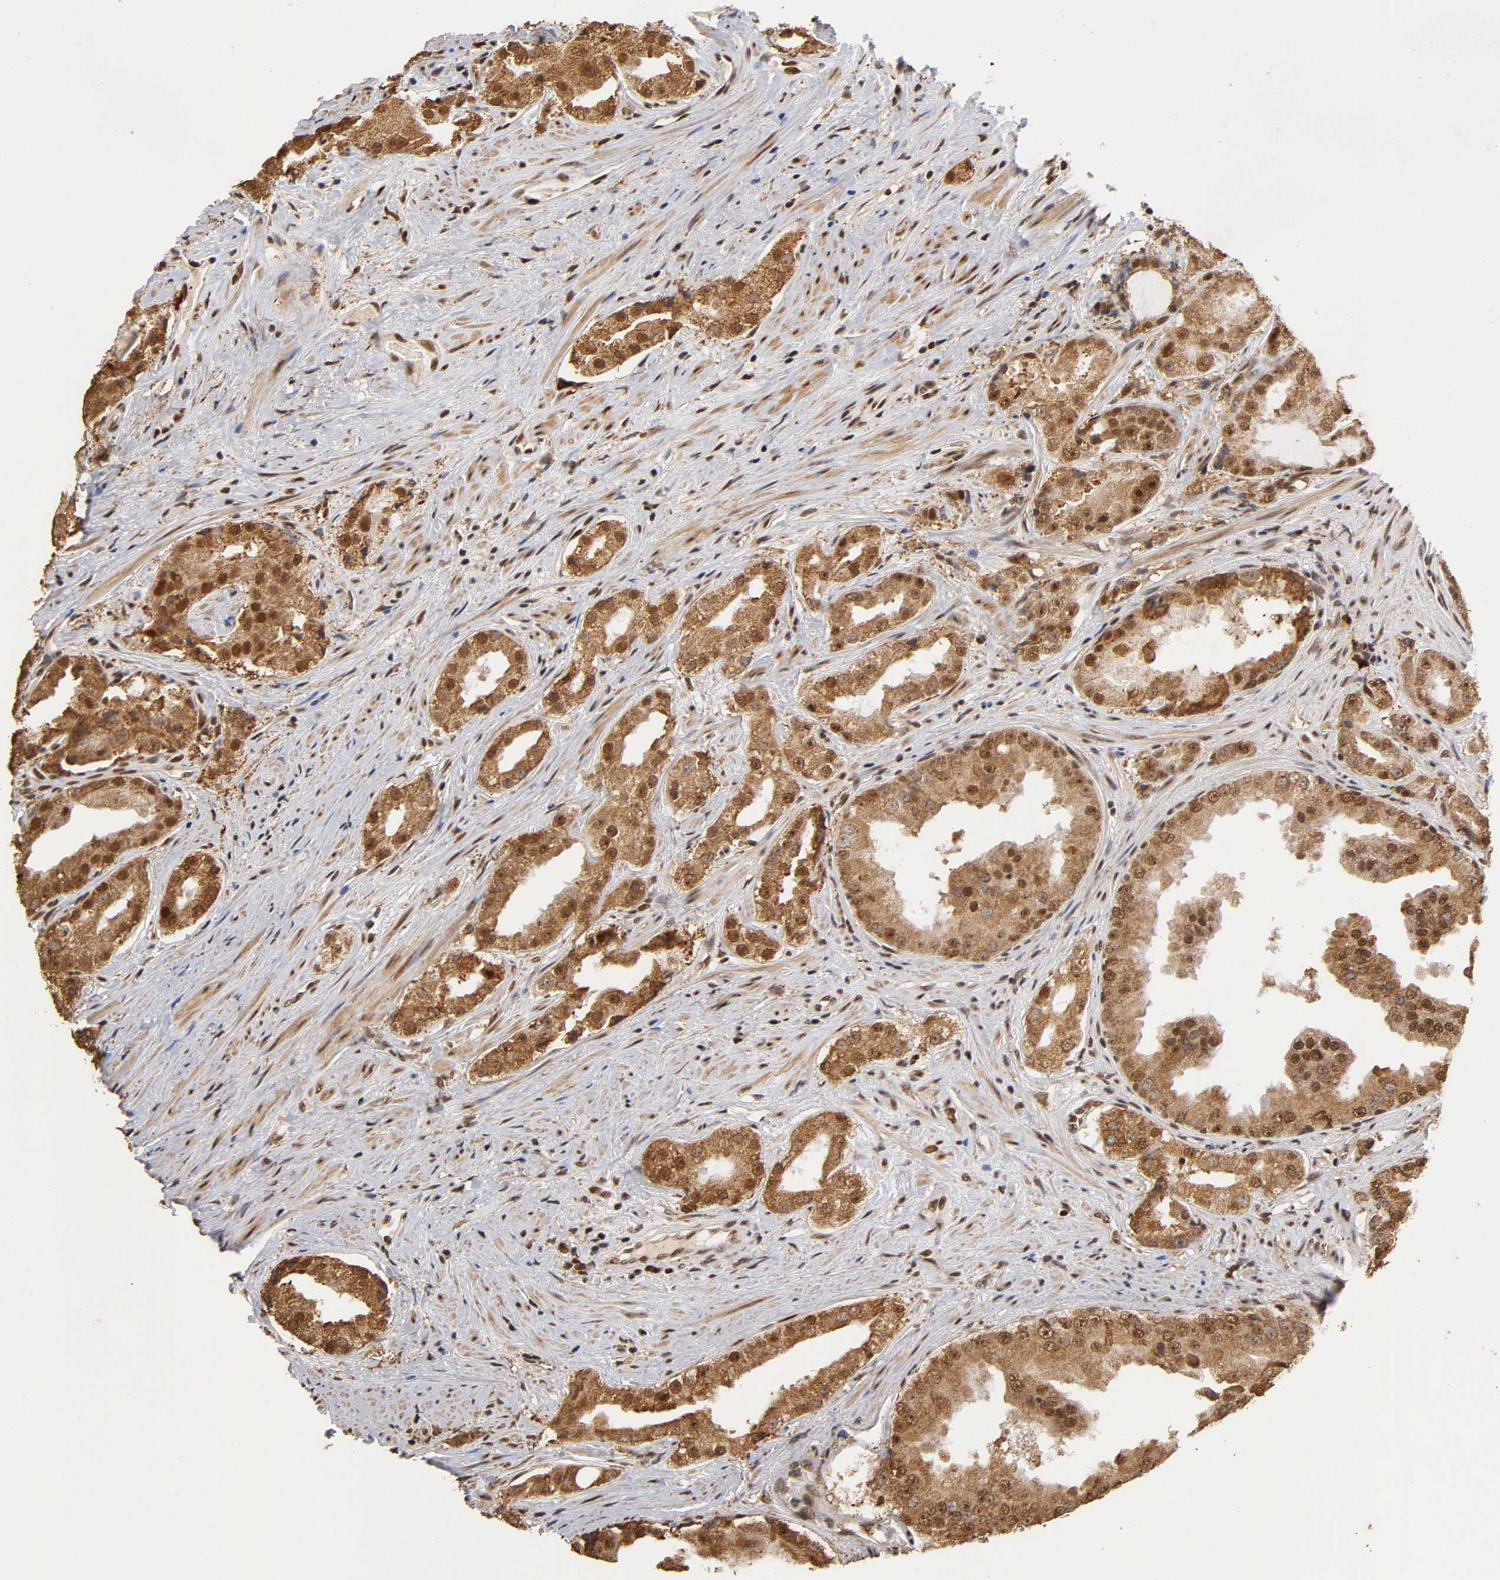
{"staining": {"intensity": "strong", "quantity": ">75%", "location": "cytoplasmic/membranous,nuclear"}, "tissue": "prostate cancer", "cell_type": "Tumor cells", "image_type": "cancer", "snomed": [{"axis": "morphology", "description": "Adenocarcinoma, High grade"}, {"axis": "topography", "description": "Prostate"}], "caption": "IHC photomicrograph of neoplastic tissue: human high-grade adenocarcinoma (prostate) stained using immunohistochemistry shows high levels of strong protein expression localized specifically in the cytoplasmic/membranous and nuclear of tumor cells, appearing as a cytoplasmic/membranous and nuclear brown color.", "gene": "RNF122", "patient": {"sex": "male", "age": 73}}